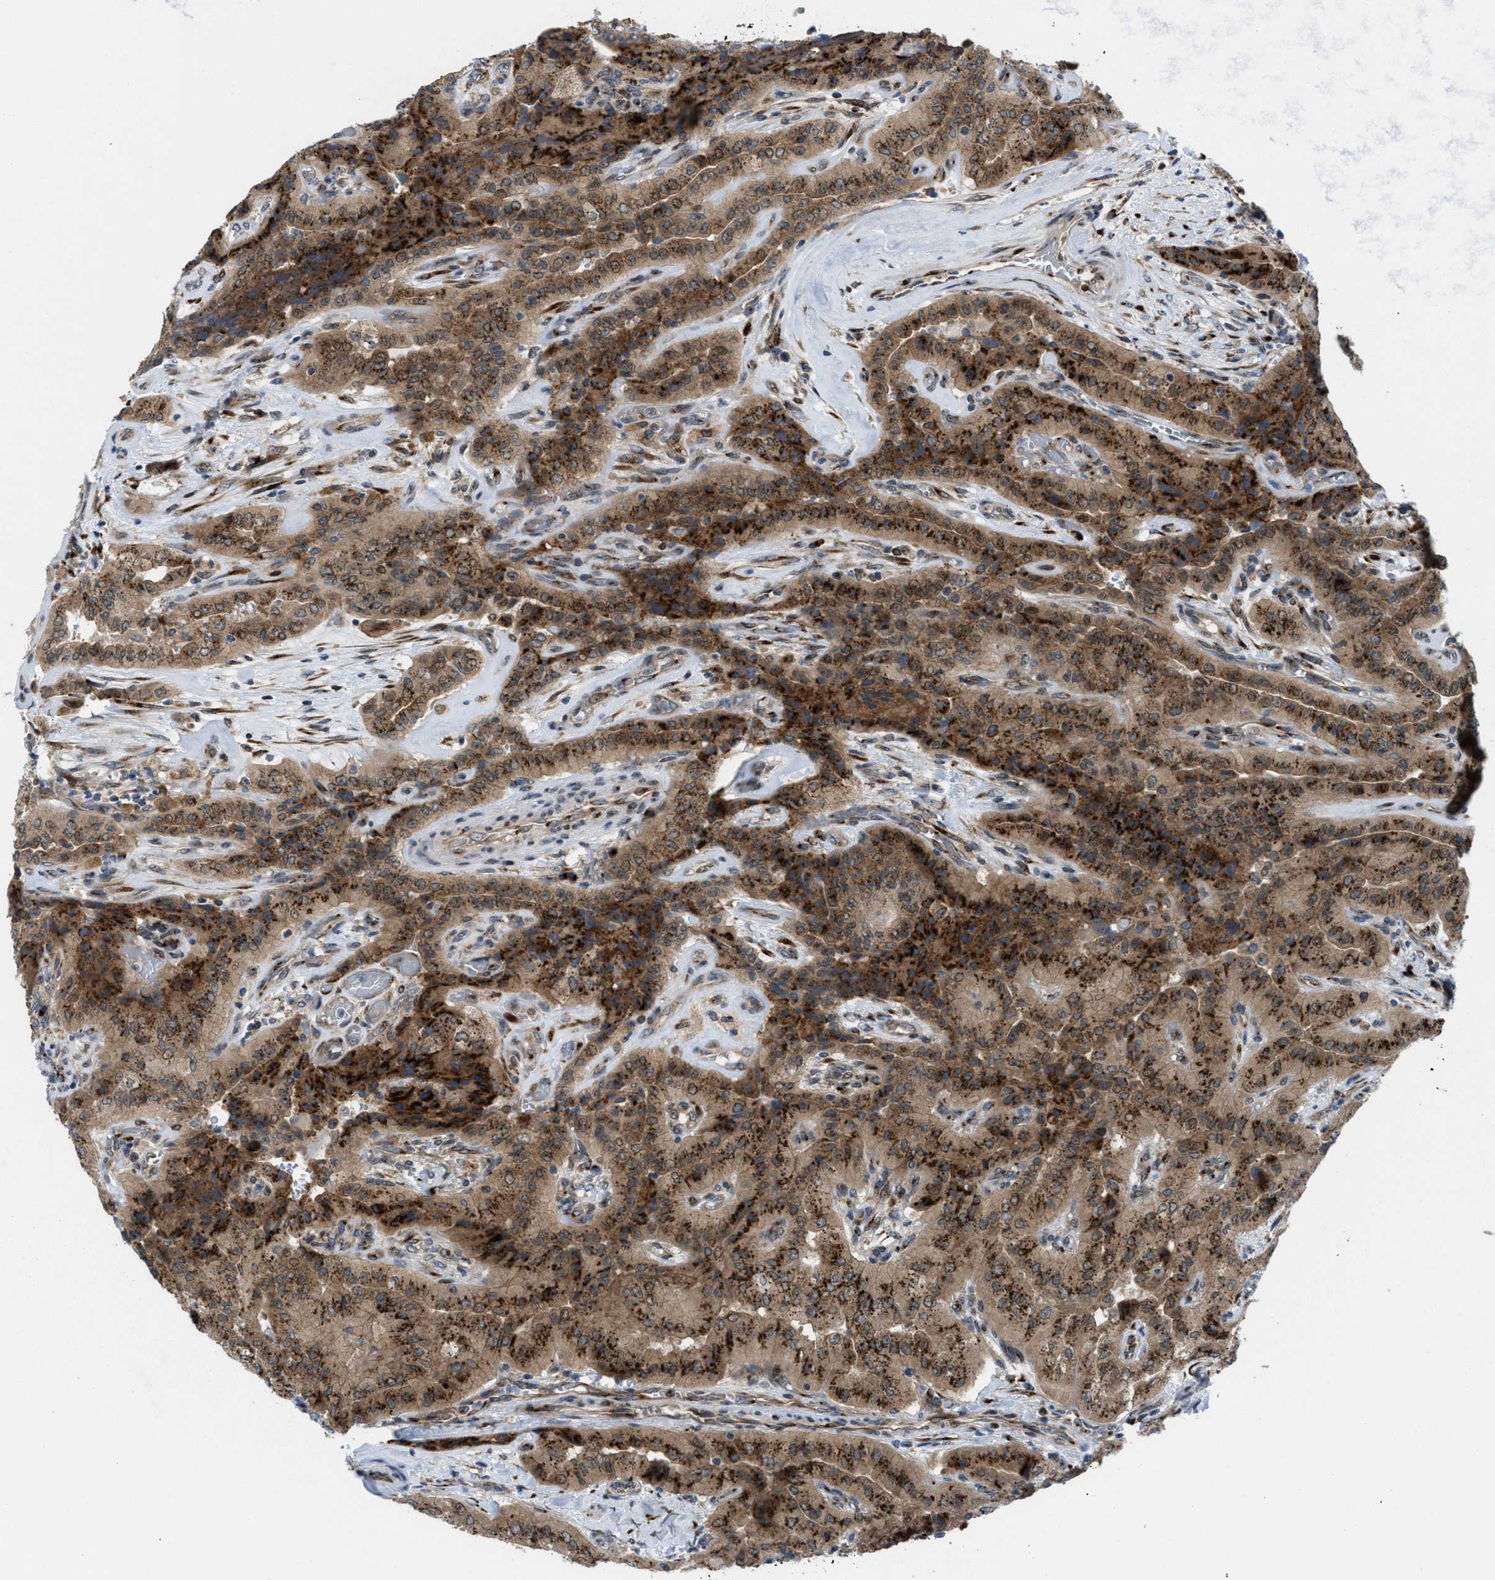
{"staining": {"intensity": "moderate", "quantity": ">75%", "location": "cytoplasmic/membranous"}, "tissue": "thyroid cancer", "cell_type": "Tumor cells", "image_type": "cancer", "snomed": [{"axis": "morphology", "description": "Papillary adenocarcinoma, NOS"}, {"axis": "topography", "description": "Thyroid gland"}], "caption": "The immunohistochemical stain highlights moderate cytoplasmic/membranous expression in tumor cells of thyroid cancer (papillary adenocarcinoma) tissue.", "gene": "SLC38A10", "patient": {"sex": "female", "age": 59}}